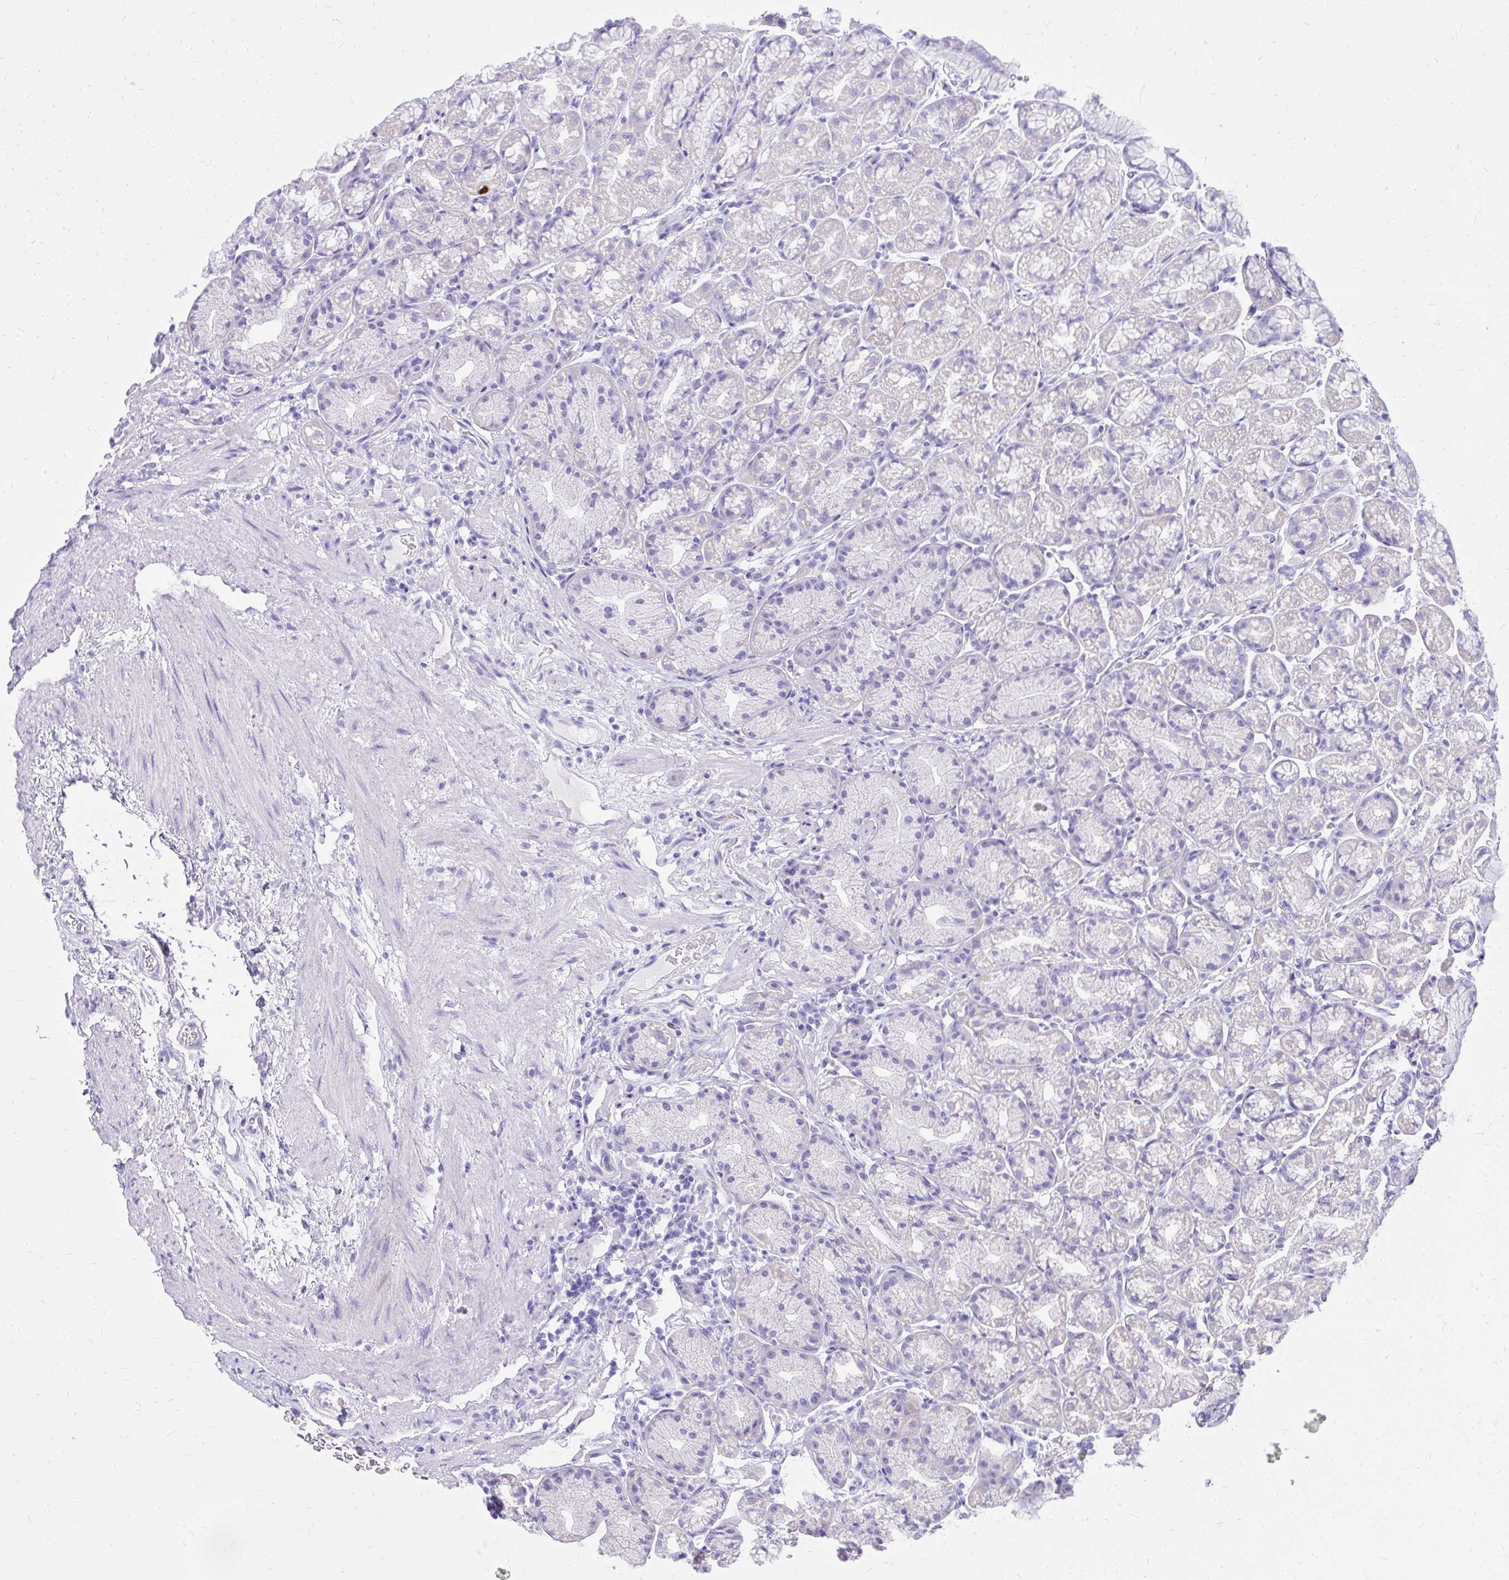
{"staining": {"intensity": "negative", "quantity": "none", "location": "none"}, "tissue": "stomach", "cell_type": "Glandular cells", "image_type": "normal", "snomed": [{"axis": "morphology", "description": "Normal tissue, NOS"}, {"axis": "topography", "description": "Stomach, lower"}], "caption": "DAB (3,3'-diaminobenzidine) immunohistochemical staining of normal human stomach demonstrates no significant positivity in glandular cells. The staining was performed using DAB (3,3'-diaminobenzidine) to visualize the protein expression in brown, while the nuclei were stained in blue with hematoxylin (Magnification: 20x).", "gene": "BCL6B", "patient": {"sex": "male", "age": 67}}